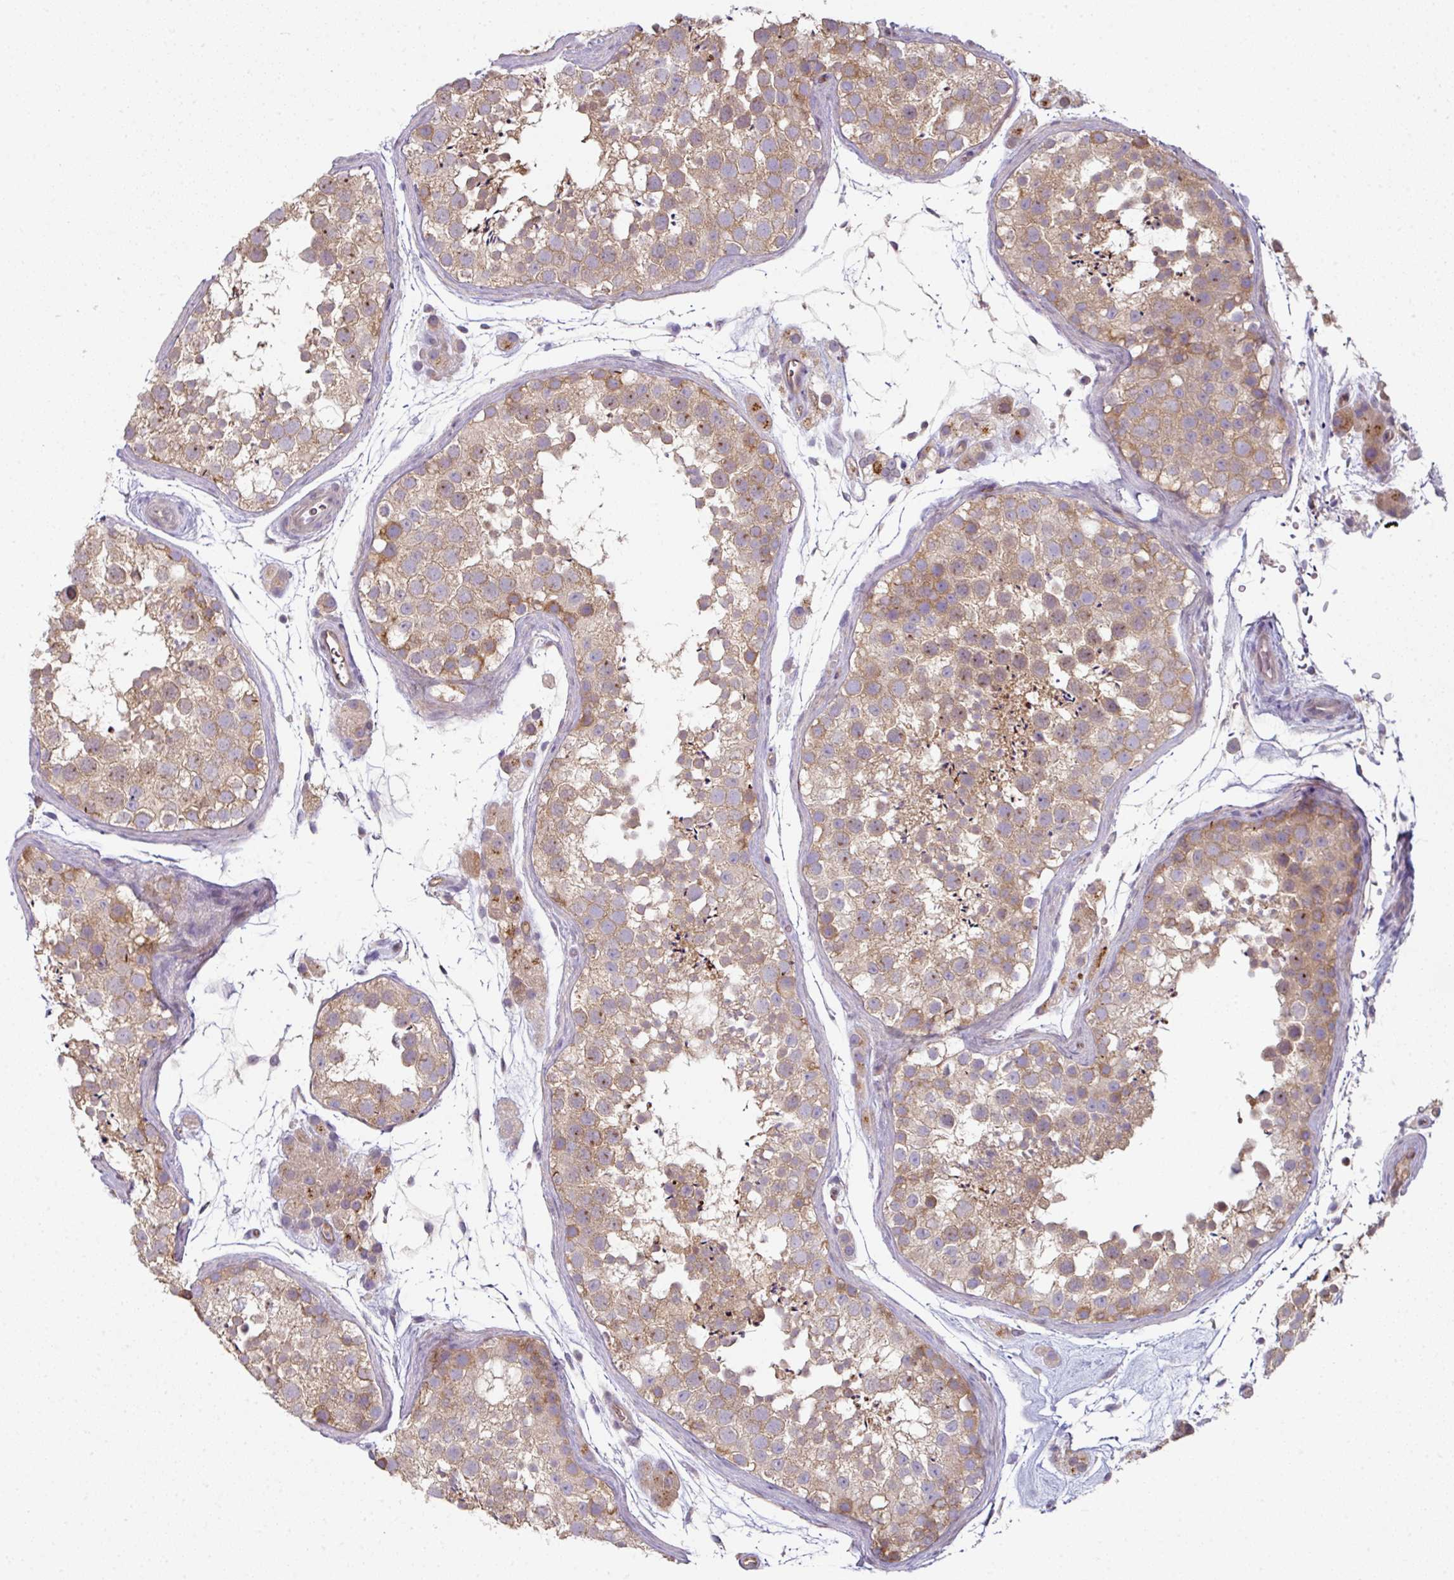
{"staining": {"intensity": "moderate", "quantity": "25%-75%", "location": "cytoplasmic/membranous,nuclear"}, "tissue": "testis", "cell_type": "Cells in seminiferous ducts", "image_type": "normal", "snomed": [{"axis": "morphology", "description": "Normal tissue, NOS"}, {"axis": "topography", "description": "Testis"}], "caption": "Immunohistochemical staining of unremarkable human testis demonstrates 25%-75% levels of moderate cytoplasmic/membranous,nuclear protein expression in about 25%-75% of cells in seminiferous ducts.", "gene": "C19orf33", "patient": {"sex": "male", "age": 41}}